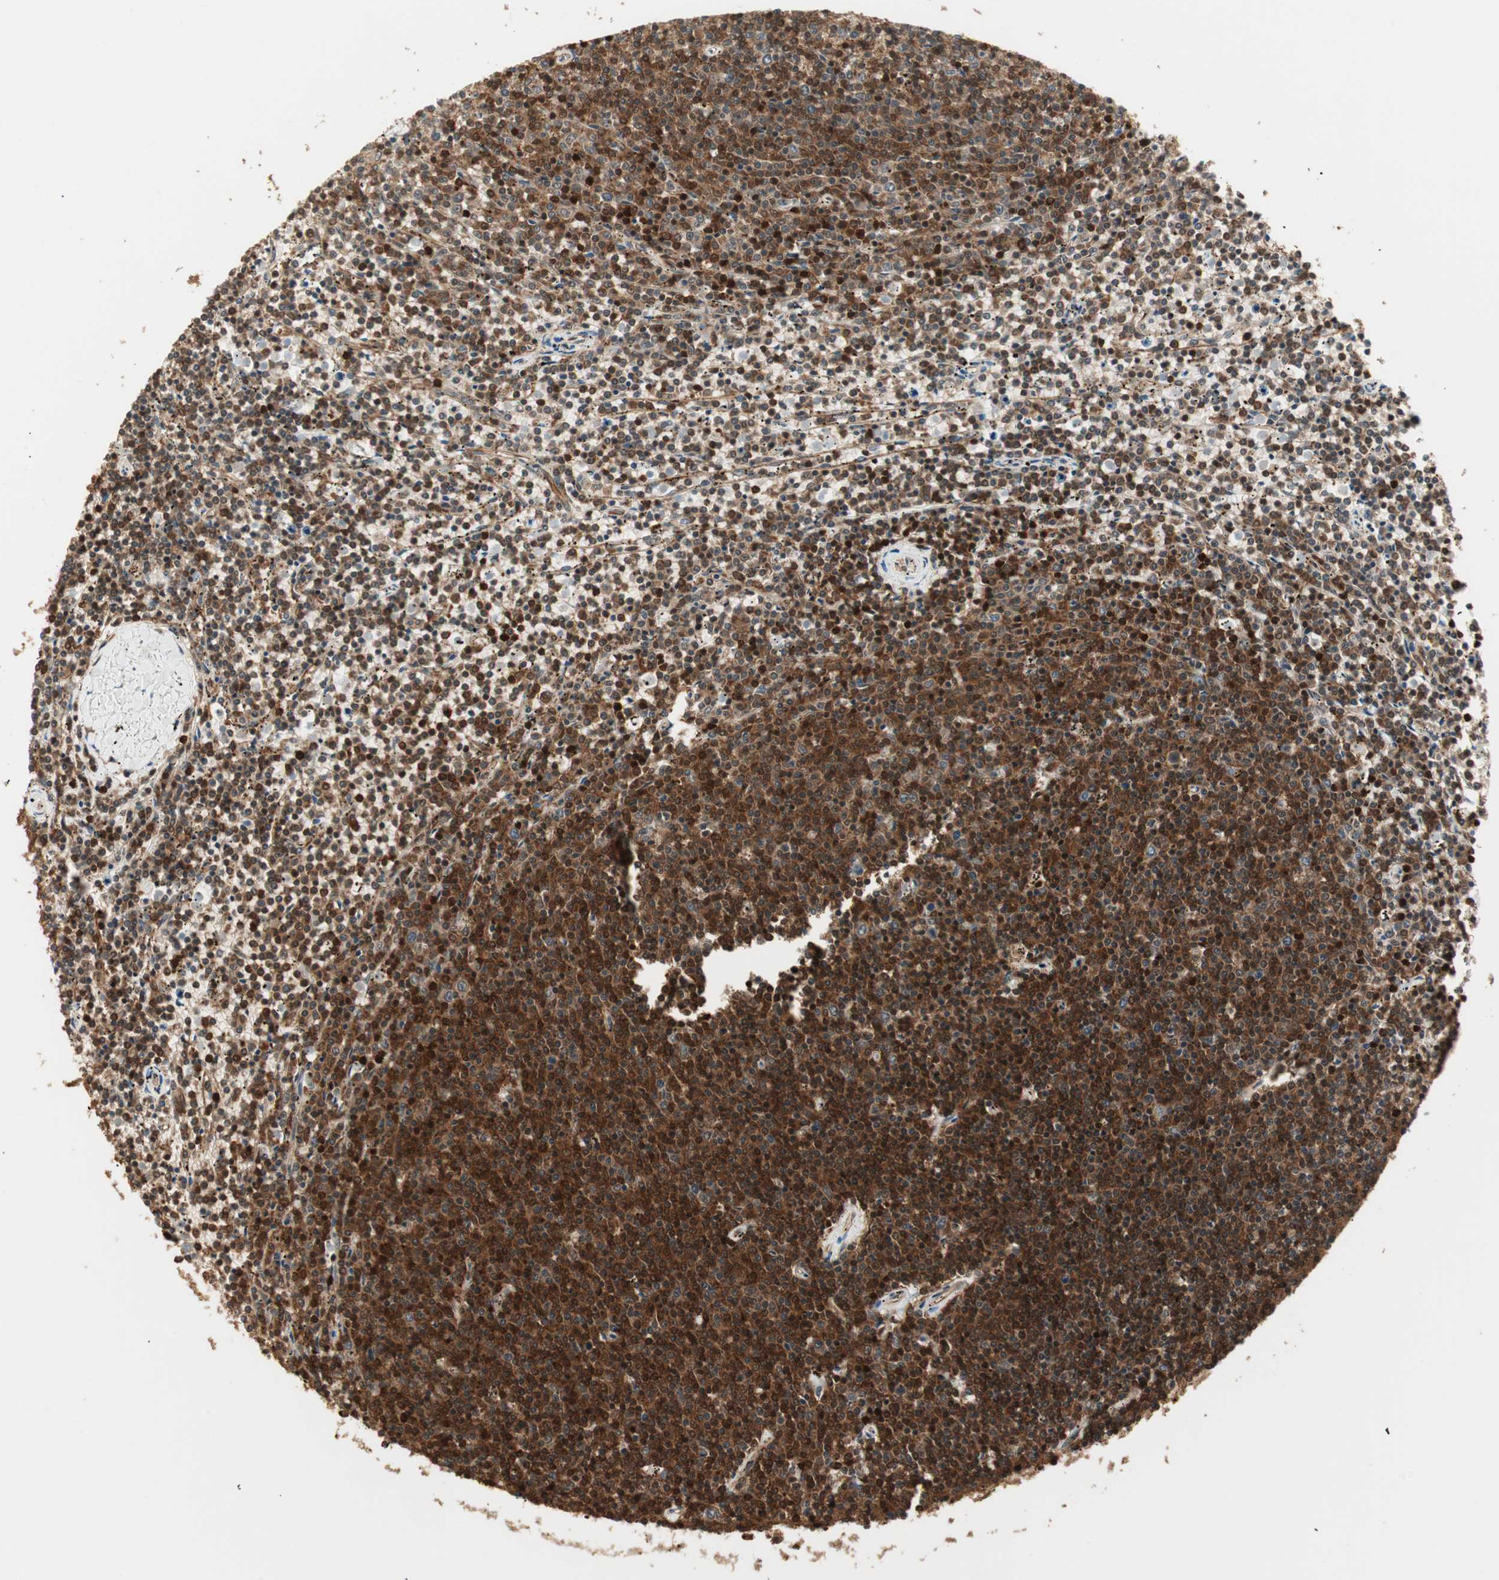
{"staining": {"intensity": "strong", "quantity": ">75%", "location": "cytoplasmic/membranous"}, "tissue": "lymphoma", "cell_type": "Tumor cells", "image_type": "cancer", "snomed": [{"axis": "morphology", "description": "Malignant lymphoma, non-Hodgkin's type, Low grade"}, {"axis": "topography", "description": "Spleen"}], "caption": "Immunohistochemical staining of human lymphoma exhibits strong cytoplasmic/membranous protein expression in approximately >75% of tumor cells. The staining is performed using DAB brown chromogen to label protein expression. The nuclei are counter-stained blue using hematoxylin.", "gene": "CRLF3", "patient": {"sex": "female", "age": 50}}